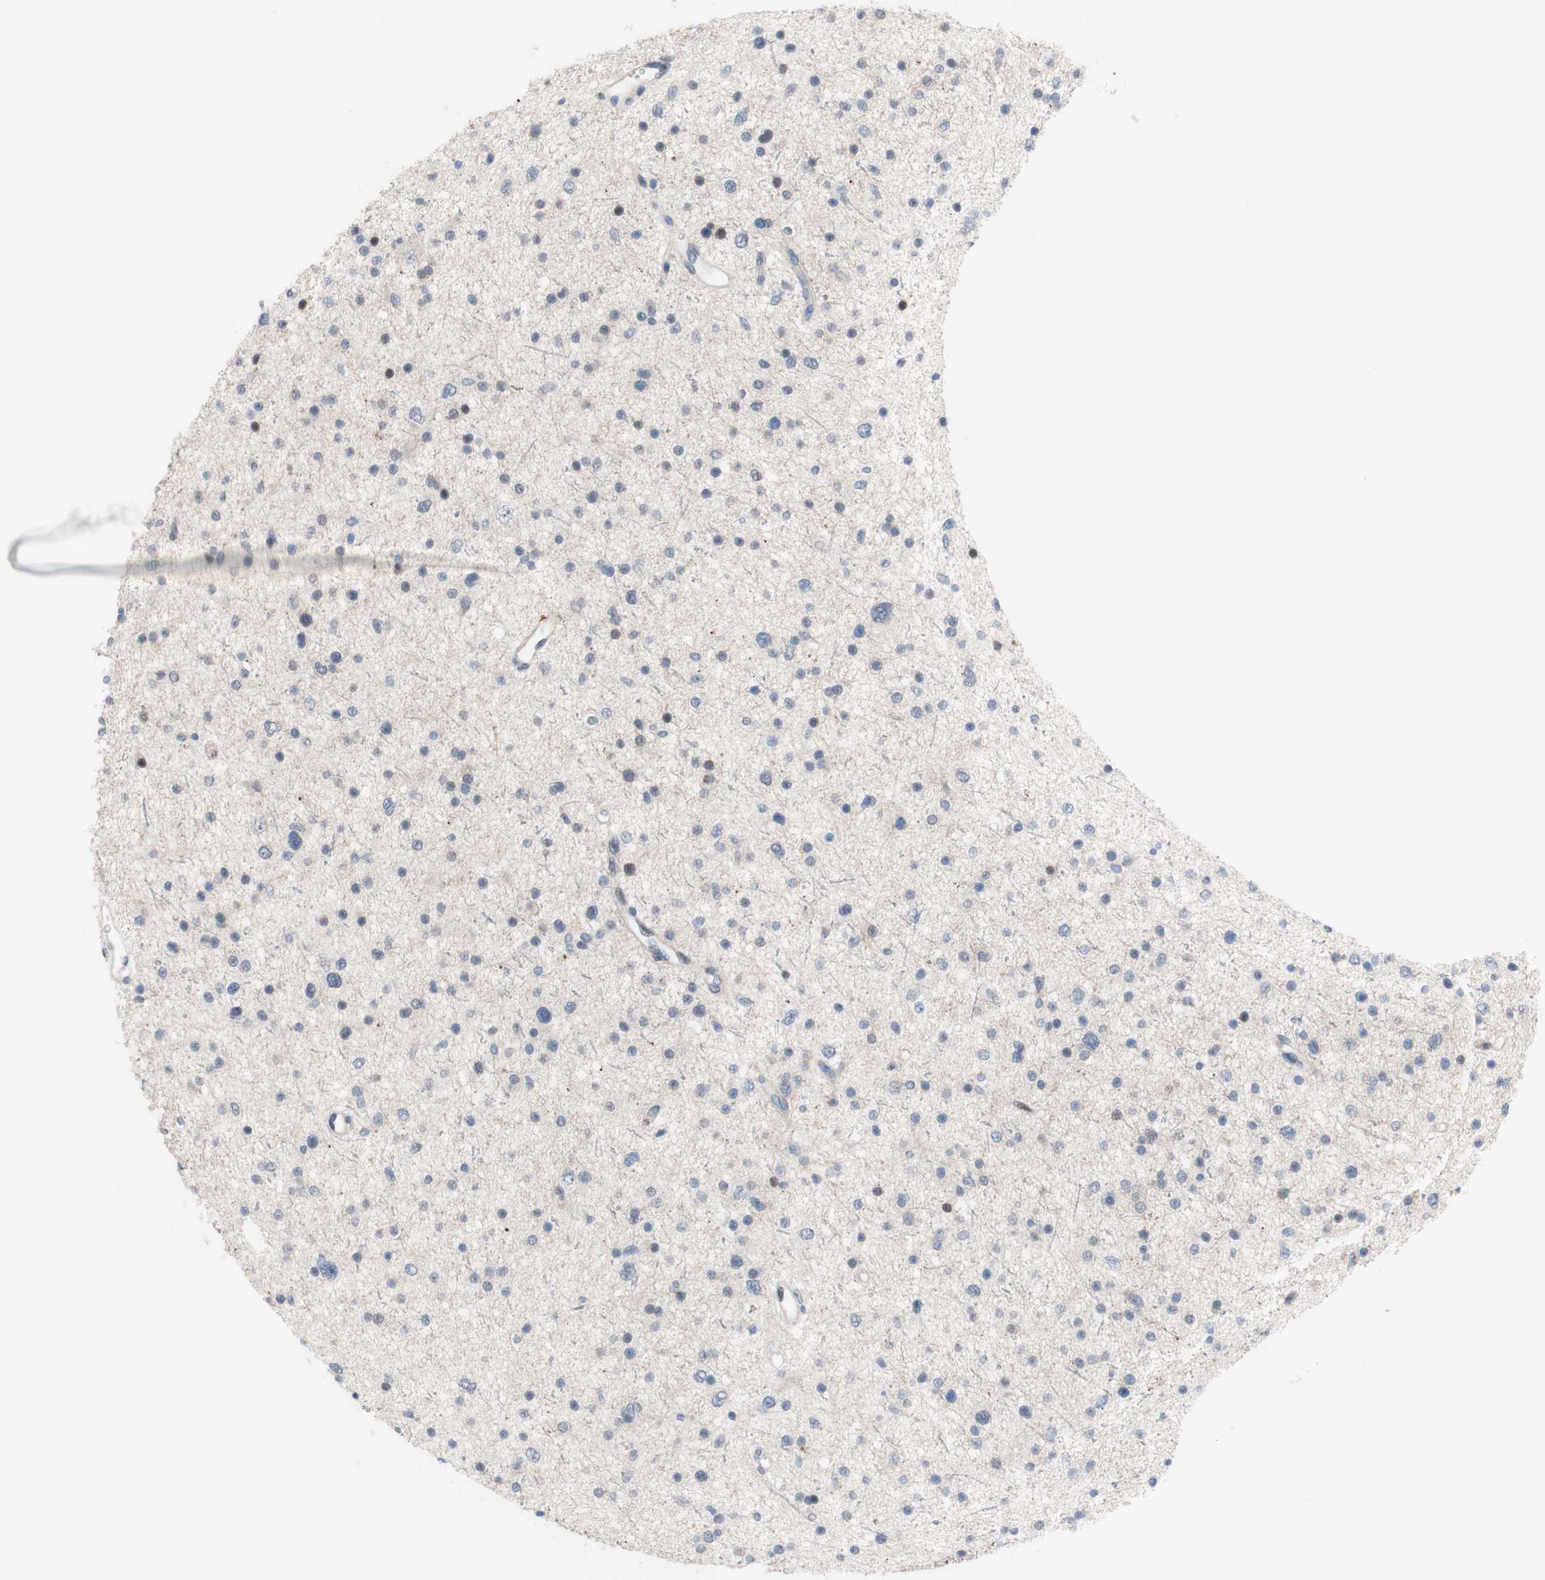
{"staining": {"intensity": "negative", "quantity": "none", "location": "none"}, "tissue": "glioma", "cell_type": "Tumor cells", "image_type": "cancer", "snomed": [{"axis": "morphology", "description": "Glioma, malignant, Low grade"}, {"axis": "topography", "description": "Brain"}], "caption": "IHC histopathology image of neoplastic tissue: glioma stained with DAB demonstrates no significant protein staining in tumor cells.", "gene": "PHTF2", "patient": {"sex": "female", "age": 37}}